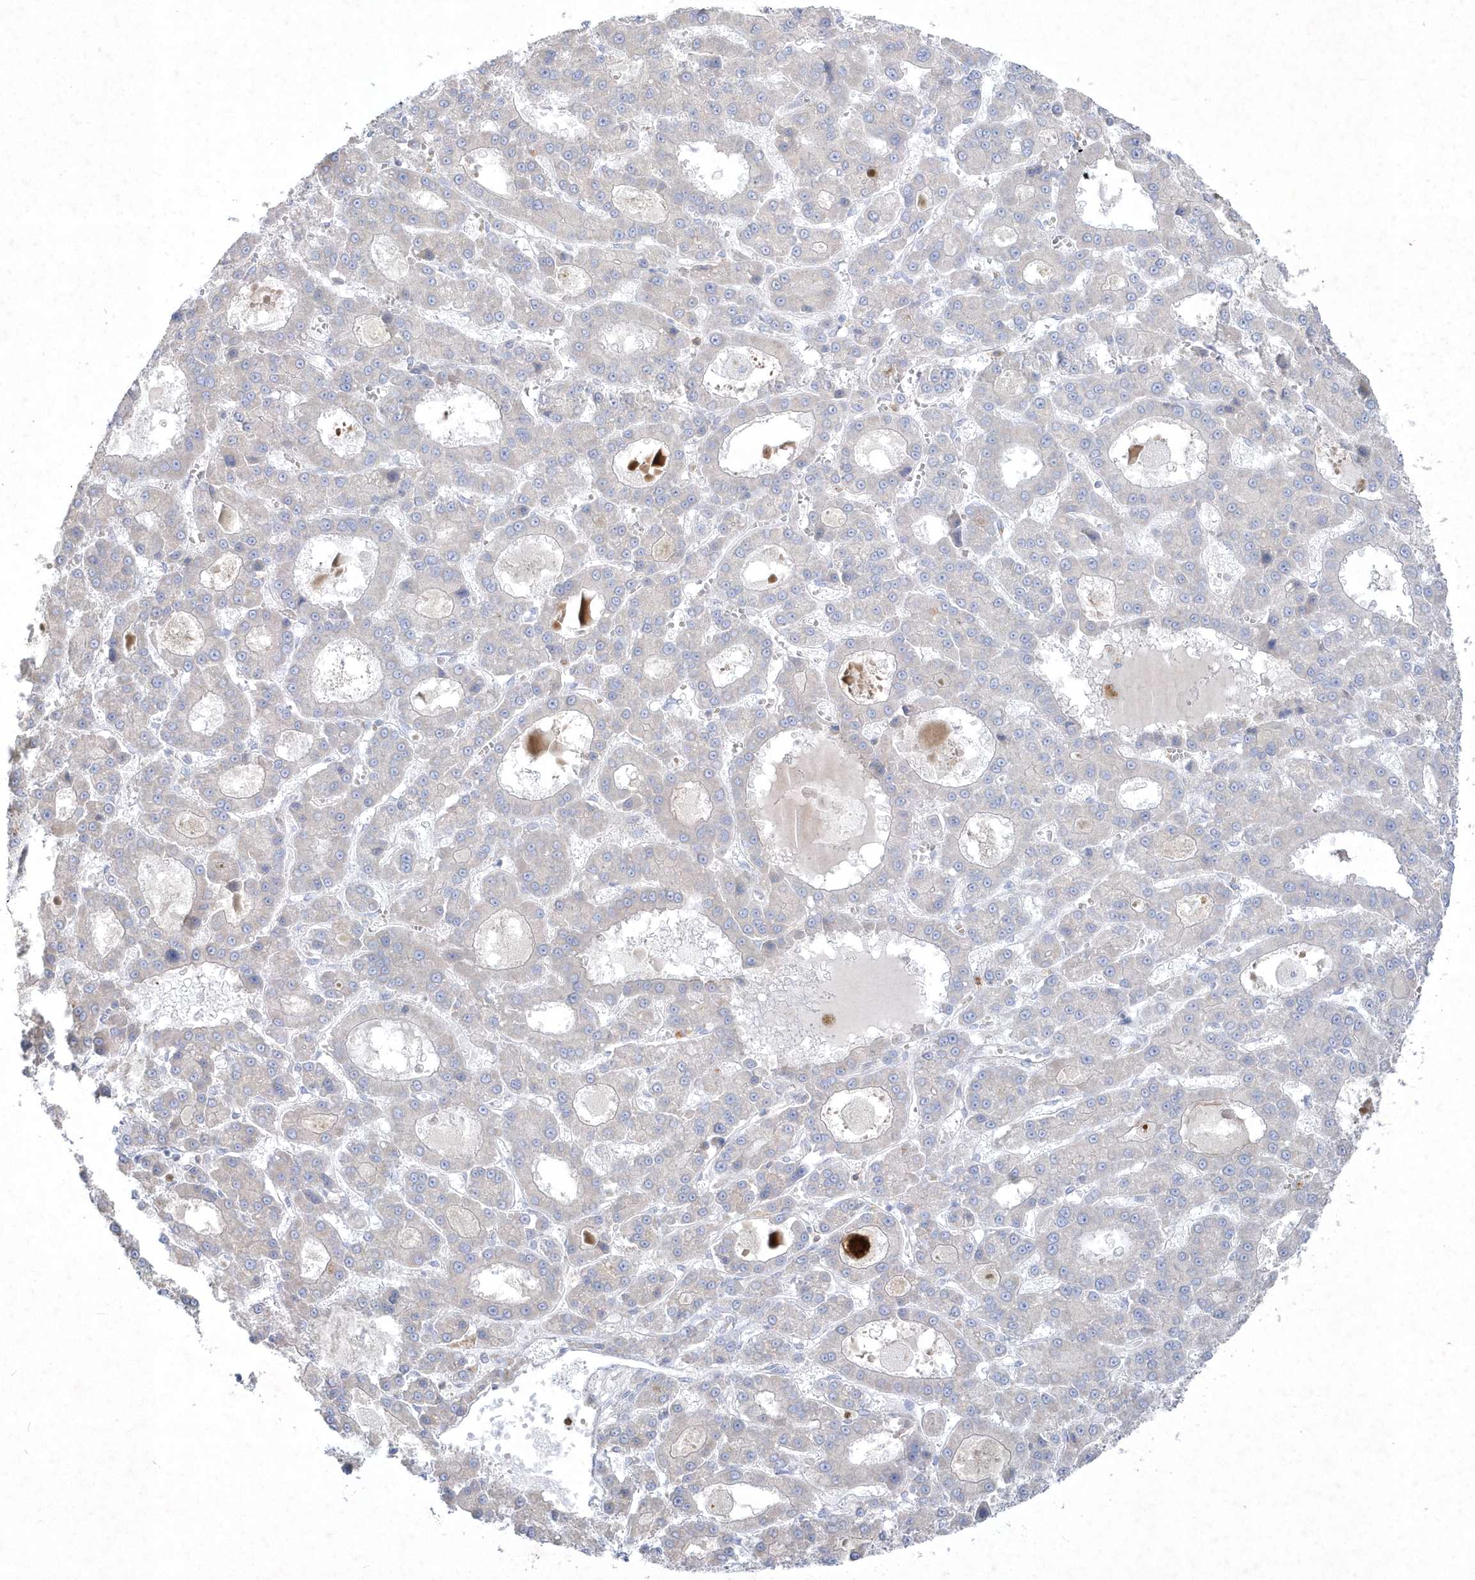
{"staining": {"intensity": "negative", "quantity": "none", "location": "none"}, "tissue": "liver cancer", "cell_type": "Tumor cells", "image_type": "cancer", "snomed": [{"axis": "morphology", "description": "Carcinoma, Hepatocellular, NOS"}, {"axis": "topography", "description": "Liver"}], "caption": "Human hepatocellular carcinoma (liver) stained for a protein using IHC shows no expression in tumor cells.", "gene": "LARS1", "patient": {"sex": "male", "age": 70}}